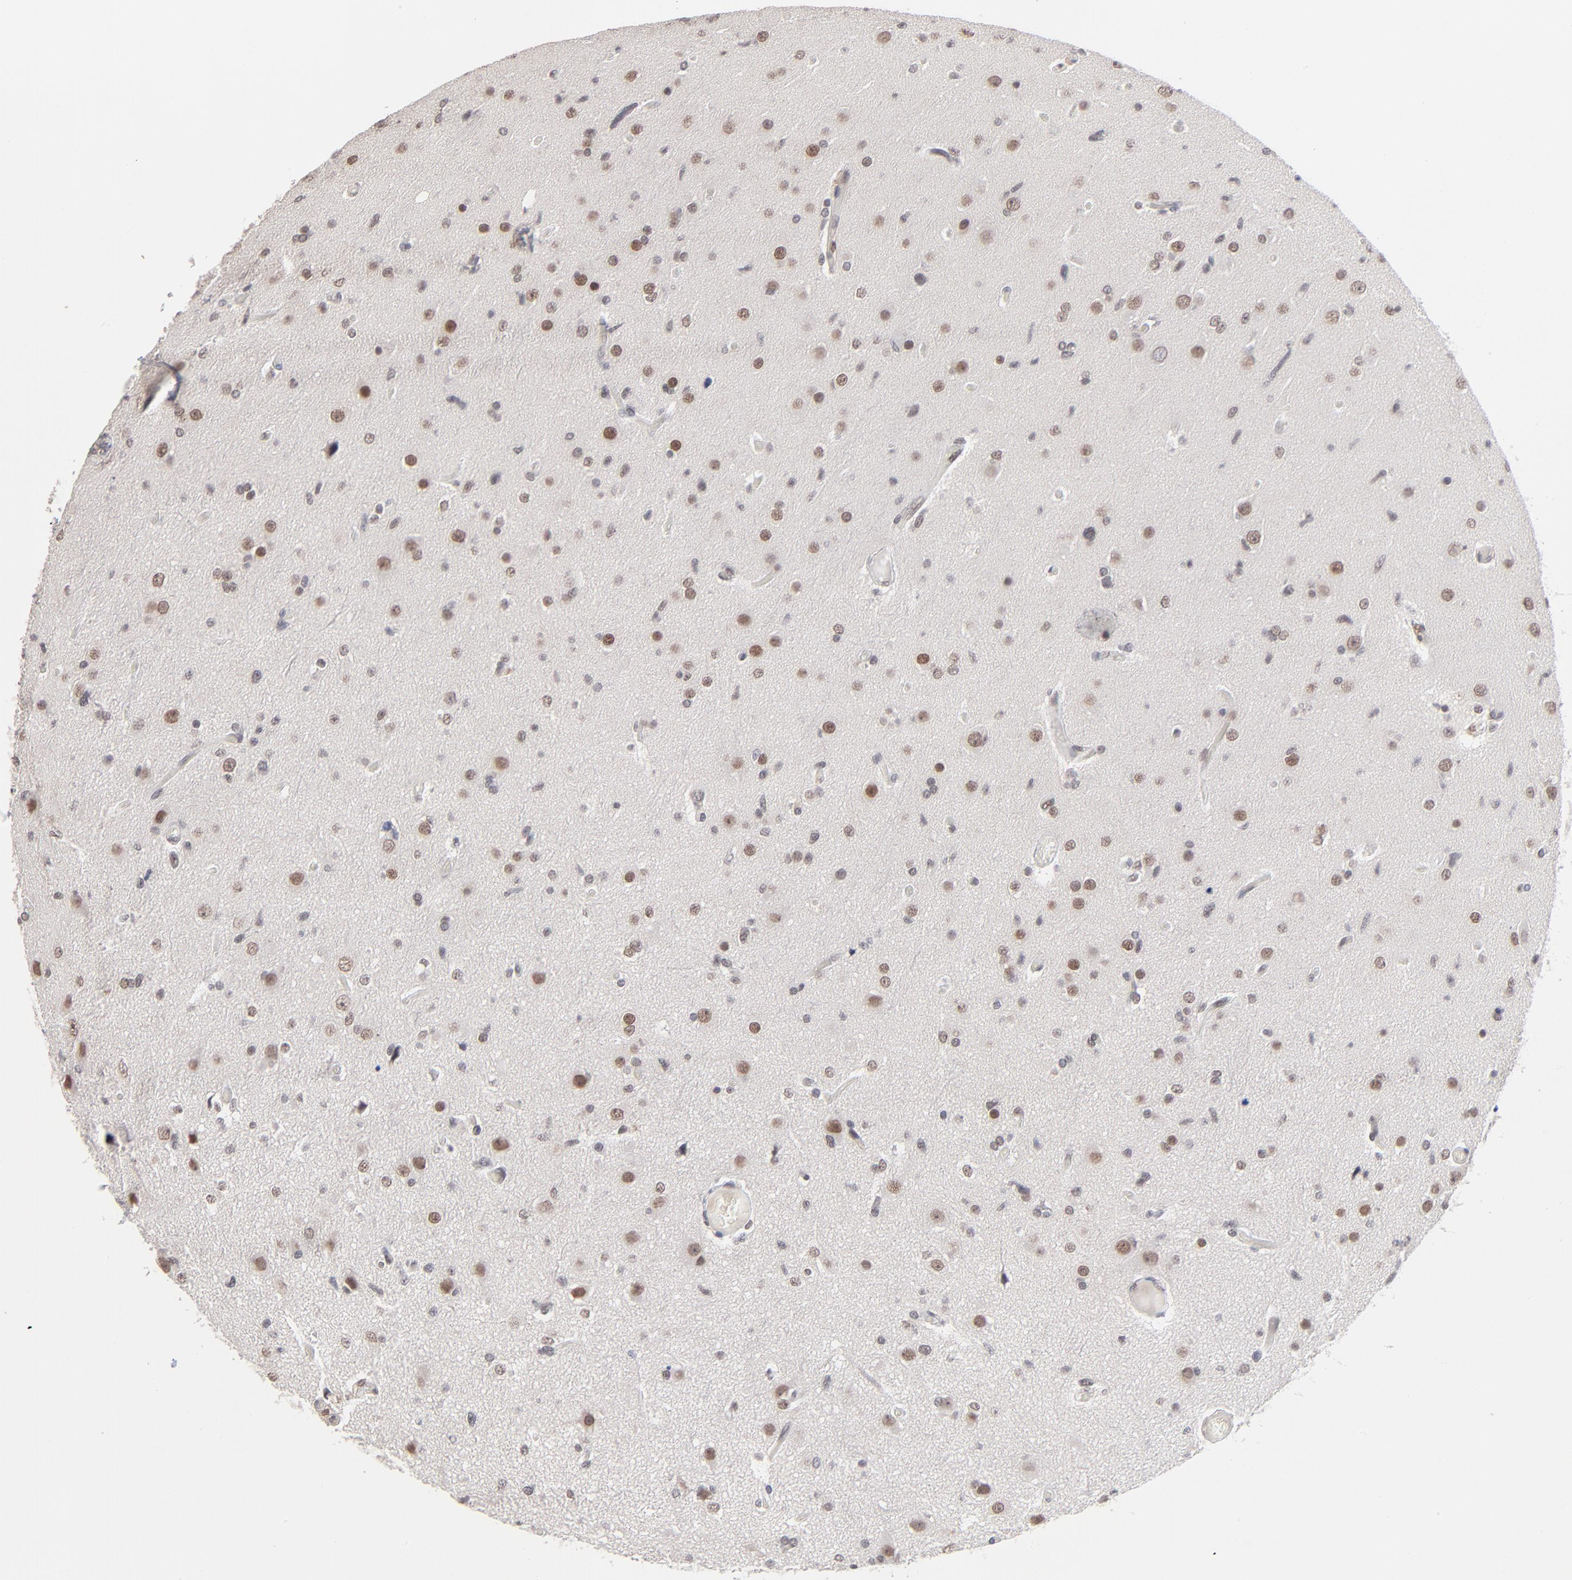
{"staining": {"intensity": "weak", "quantity": "25%-75%", "location": "nuclear"}, "tissue": "glioma", "cell_type": "Tumor cells", "image_type": "cancer", "snomed": [{"axis": "morphology", "description": "Glioma, malignant, High grade"}, {"axis": "topography", "description": "Brain"}], "caption": "The micrograph exhibits staining of glioma, revealing weak nuclear protein staining (brown color) within tumor cells. Ihc stains the protein in brown and the nuclei are stained blue.", "gene": "MBIP", "patient": {"sex": "male", "age": 33}}